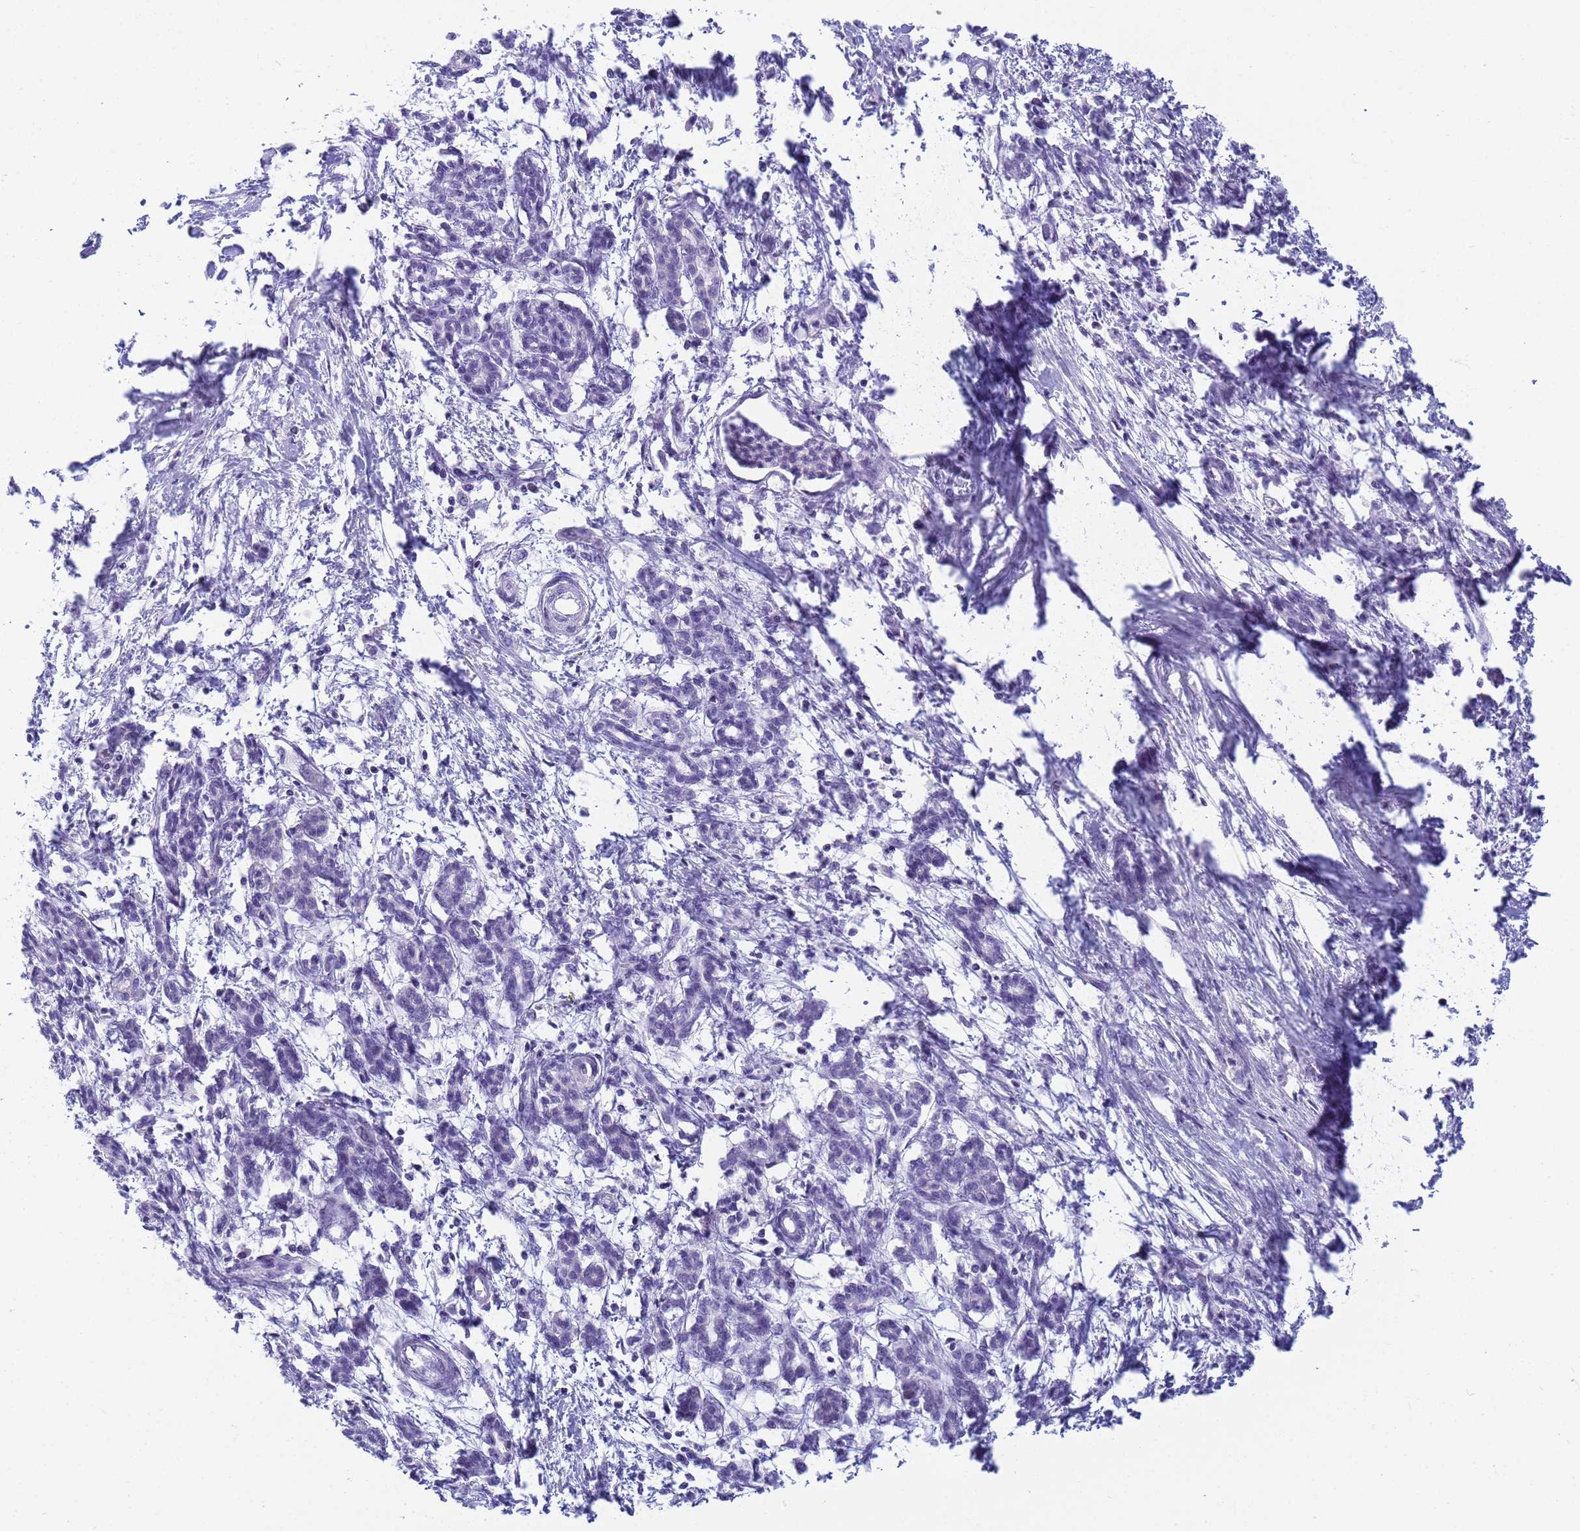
{"staining": {"intensity": "negative", "quantity": "none", "location": "none"}, "tissue": "pancreatic cancer", "cell_type": "Tumor cells", "image_type": "cancer", "snomed": [{"axis": "morphology", "description": "Adenocarcinoma, NOS"}, {"axis": "topography", "description": "Pancreas"}], "caption": "High magnification brightfield microscopy of pancreatic adenocarcinoma stained with DAB (3,3'-diaminobenzidine) (brown) and counterstained with hematoxylin (blue): tumor cells show no significant positivity.", "gene": "SNX20", "patient": {"sex": "female", "age": 55}}